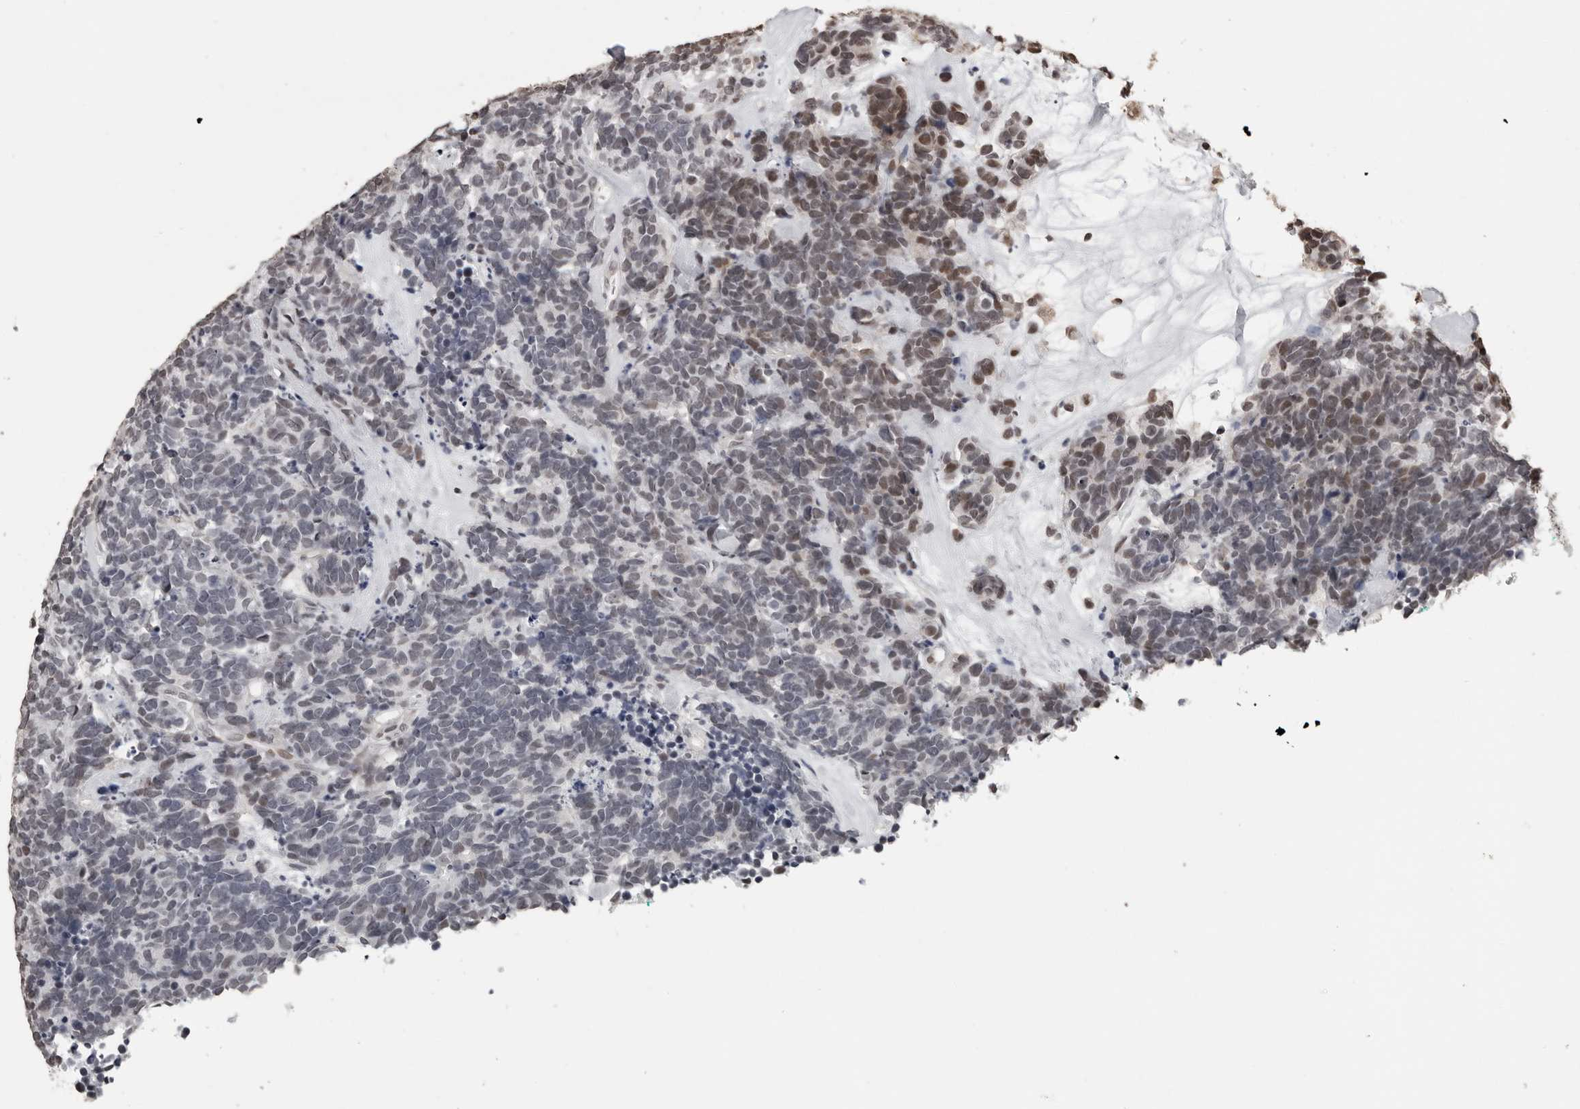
{"staining": {"intensity": "weak", "quantity": "25%-75%", "location": "nuclear"}, "tissue": "carcinoid", "cell_type": "Tumor cells", "image_type": "cancer", "snomed": [{"axis": "morphology", "description": "Carcinoma, NOS"}, {"axis": "morphology", "description": "Carcinoid, malignant, NOS"}, {"axis": "topography", "description": "Urinary bladder"}], "caption": "The immunohistochemical stain highlights weak nuclear staining in tumor cells of carcinoid (malignant) tissue.", "gene": "ORC1", "patient": {"sex": "male", "age": 57}}